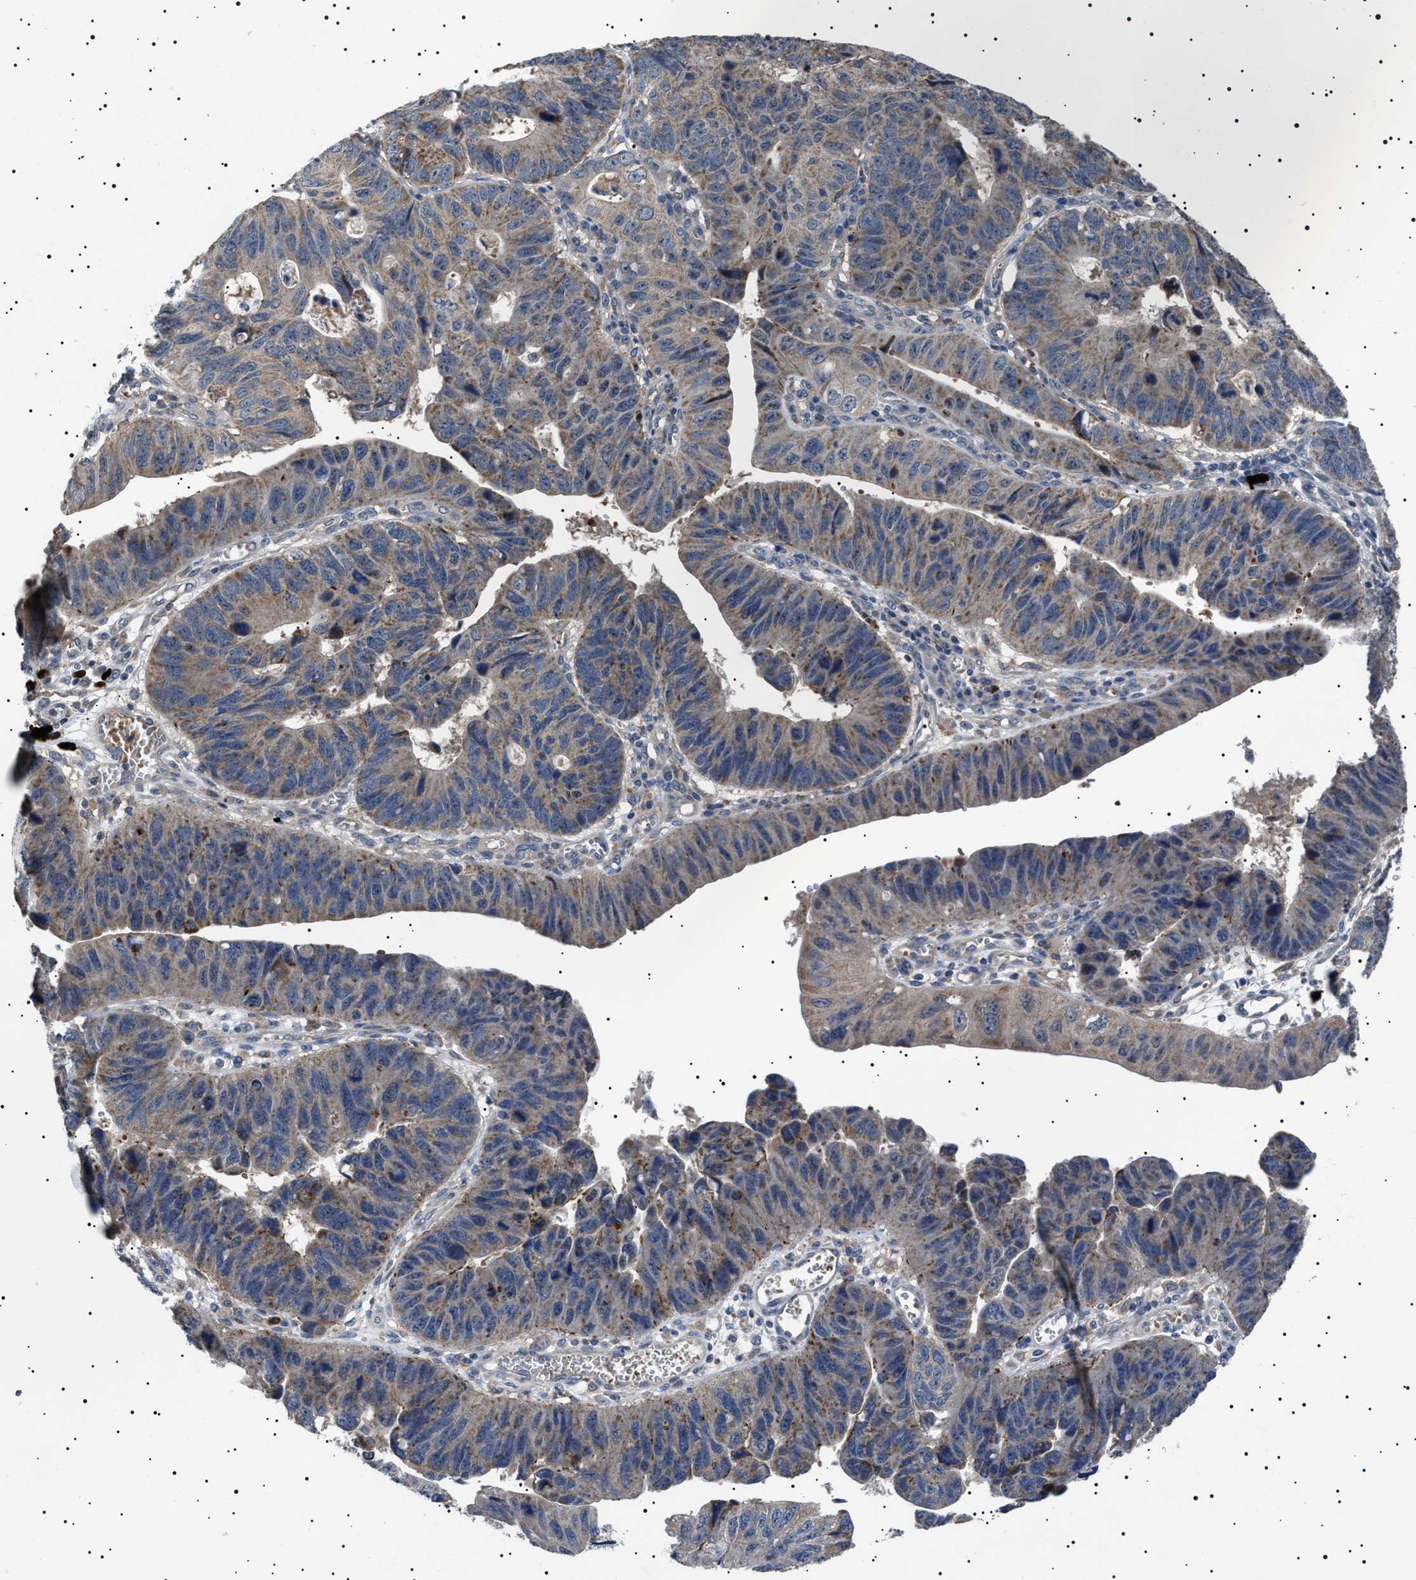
{"staining": {"intensity": "weak", "quantity": "25%-75%", "location": "cytoplasmic/membranous"}, "tissue": "stomach cancer", "cell_type": "Tumor cells", "image_type": "cancer", "snomed": [{"axis": "morphology", "description": "Adenocarcinoma, NOS"}, {"axis": "topography", "description": "Stomach"}], "caption": "Protein staining exhibits weak cytoplasmic/membranous staining in about 25%-75% of tumor cells in adenocarcinoma (stomach).", "gene": "PTRH1", "patient": {"sex": "male", "age": 59}}